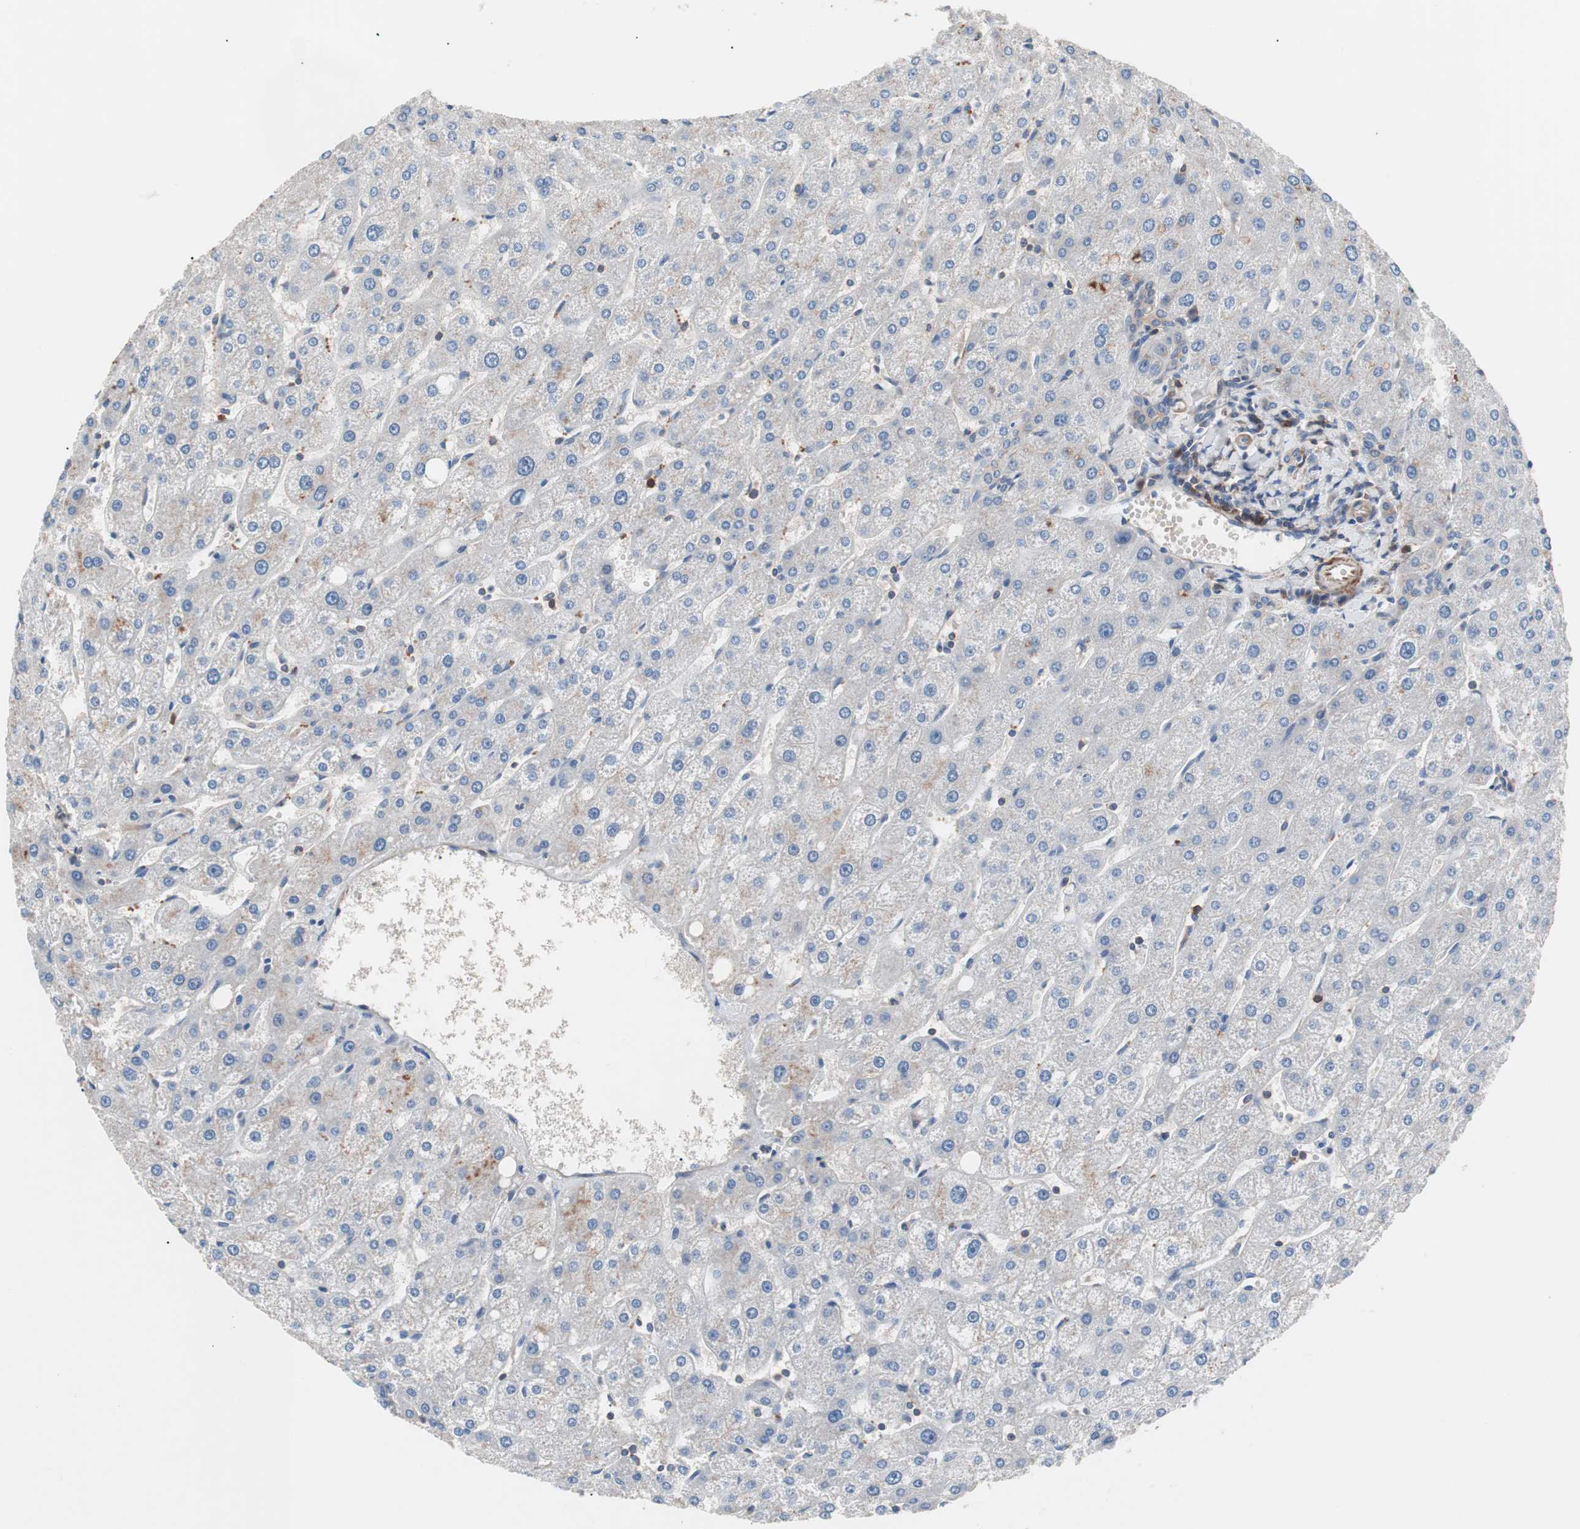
{"staining": {"intensity": "weak", "quantity": ">75%", "location": "cytoplasmic/membranous"}, "tissue": "liver", "cell_type": "Cholangiocytes", "image_type": "normal", "snomed": [{"axis": "morphology", "description": "Normal tissue, NOS"}, {"axis": "topography", "description": "Liver"}], "caption": "Immunohistochemical staining of normal human liver demonstrates weak cytoplasmic/membranous protein positivity in approximately >75% of cholangiocytes.", "gene": "GPR160", "patient": {"sex": "male", "age": 67}}